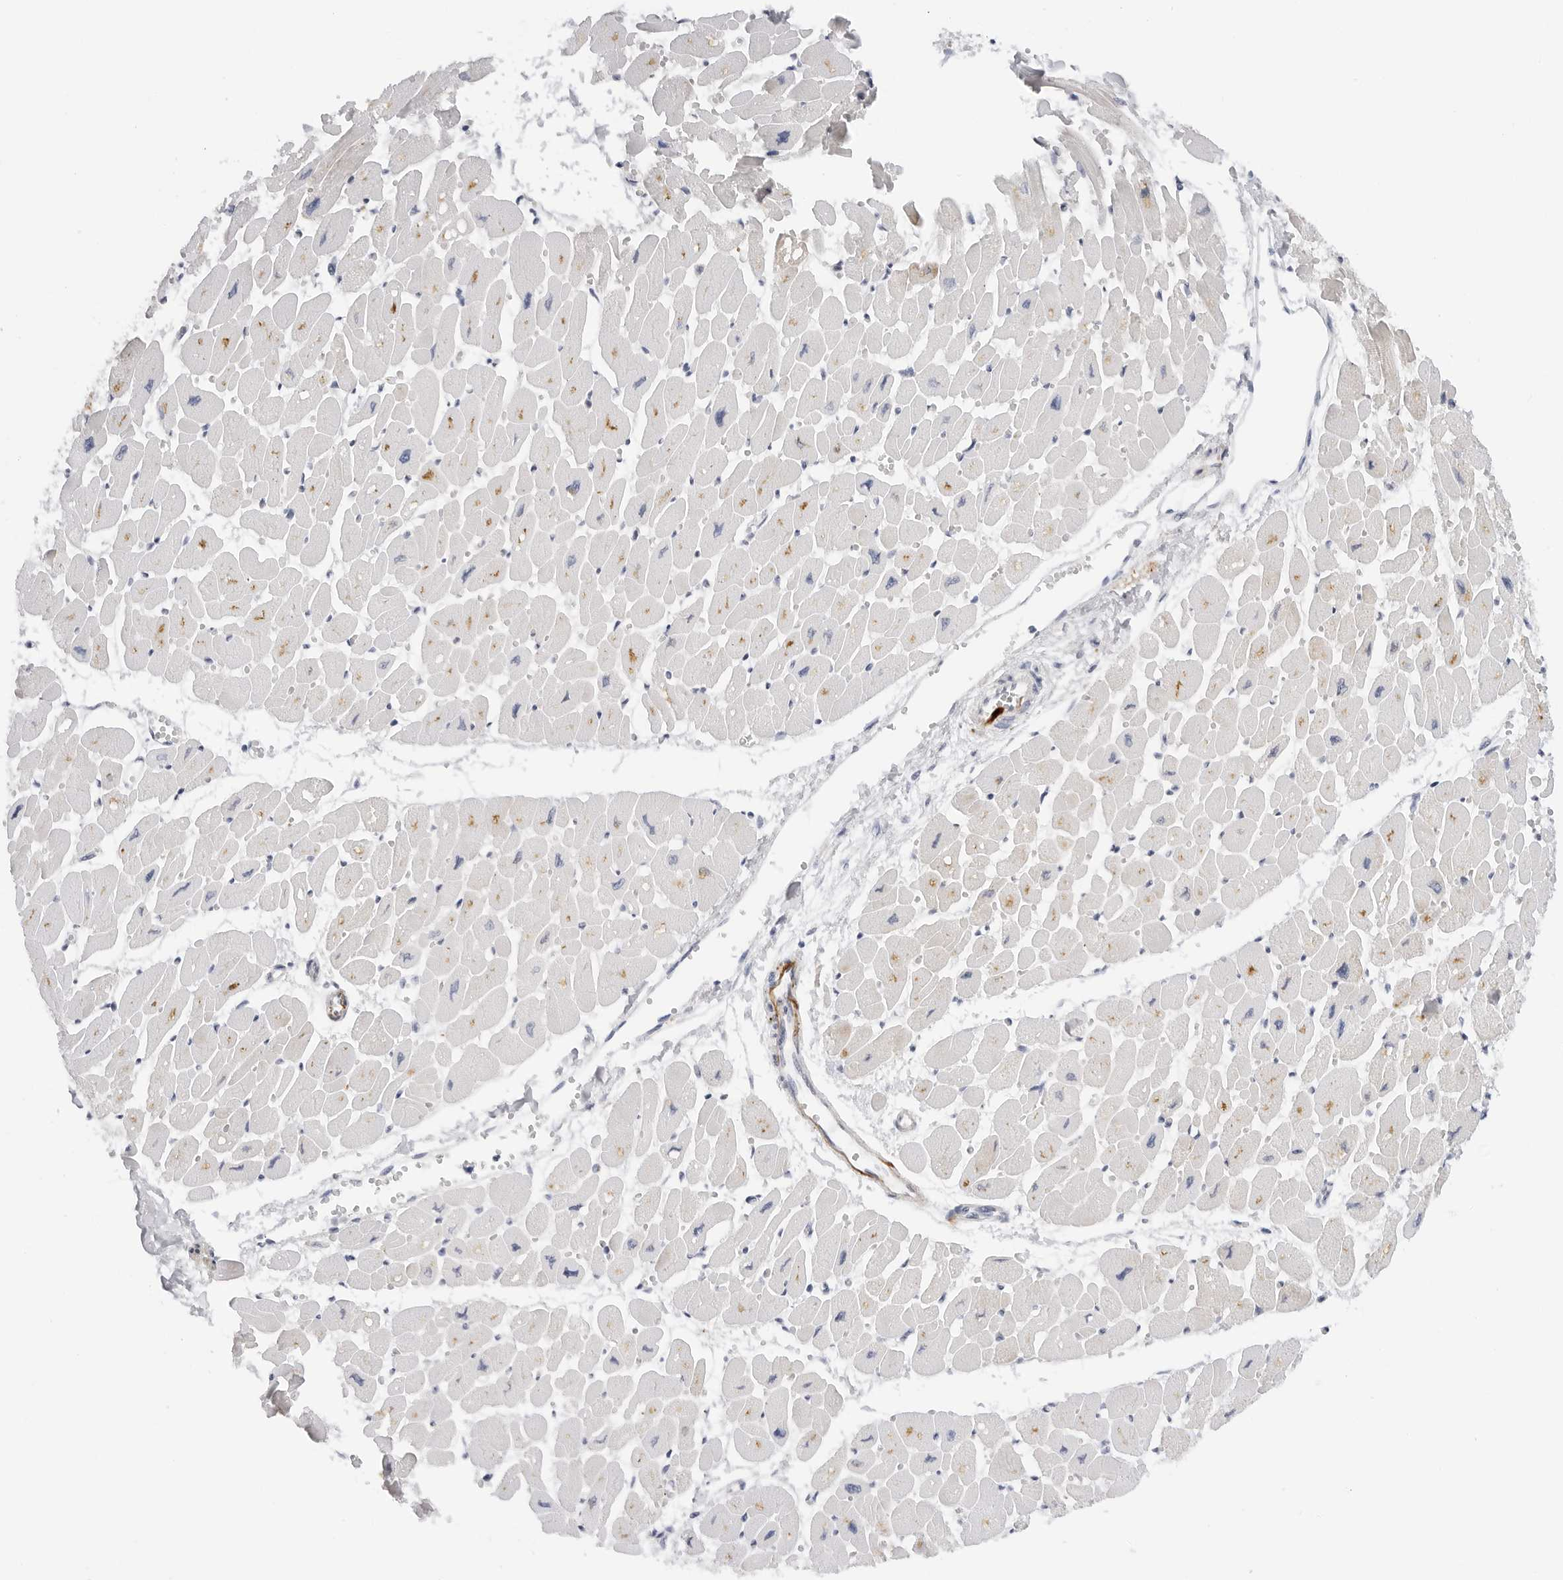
{"staining": {"intensity": "moderate", "quantity": "25%-75%", "location": "cytoplasmic/membranous"}, "tissue": "heart muscle", "cell_type": "Cardiomyocytes", "image_type": "normal", "snomed": [{"axis": "morphology", "description": "Normal tissue, NOS"}, {"axis": "topography", "description": "Heart"}], "caption": "Human heart muscle stained for a protein (brown) exhibits moderate cytoplasmic/membranous positive staining in approximately 25%-75% of cardiomyocytes.", "gene": "MAP2K5", "patient": {"sex": "female", "age": 54}}